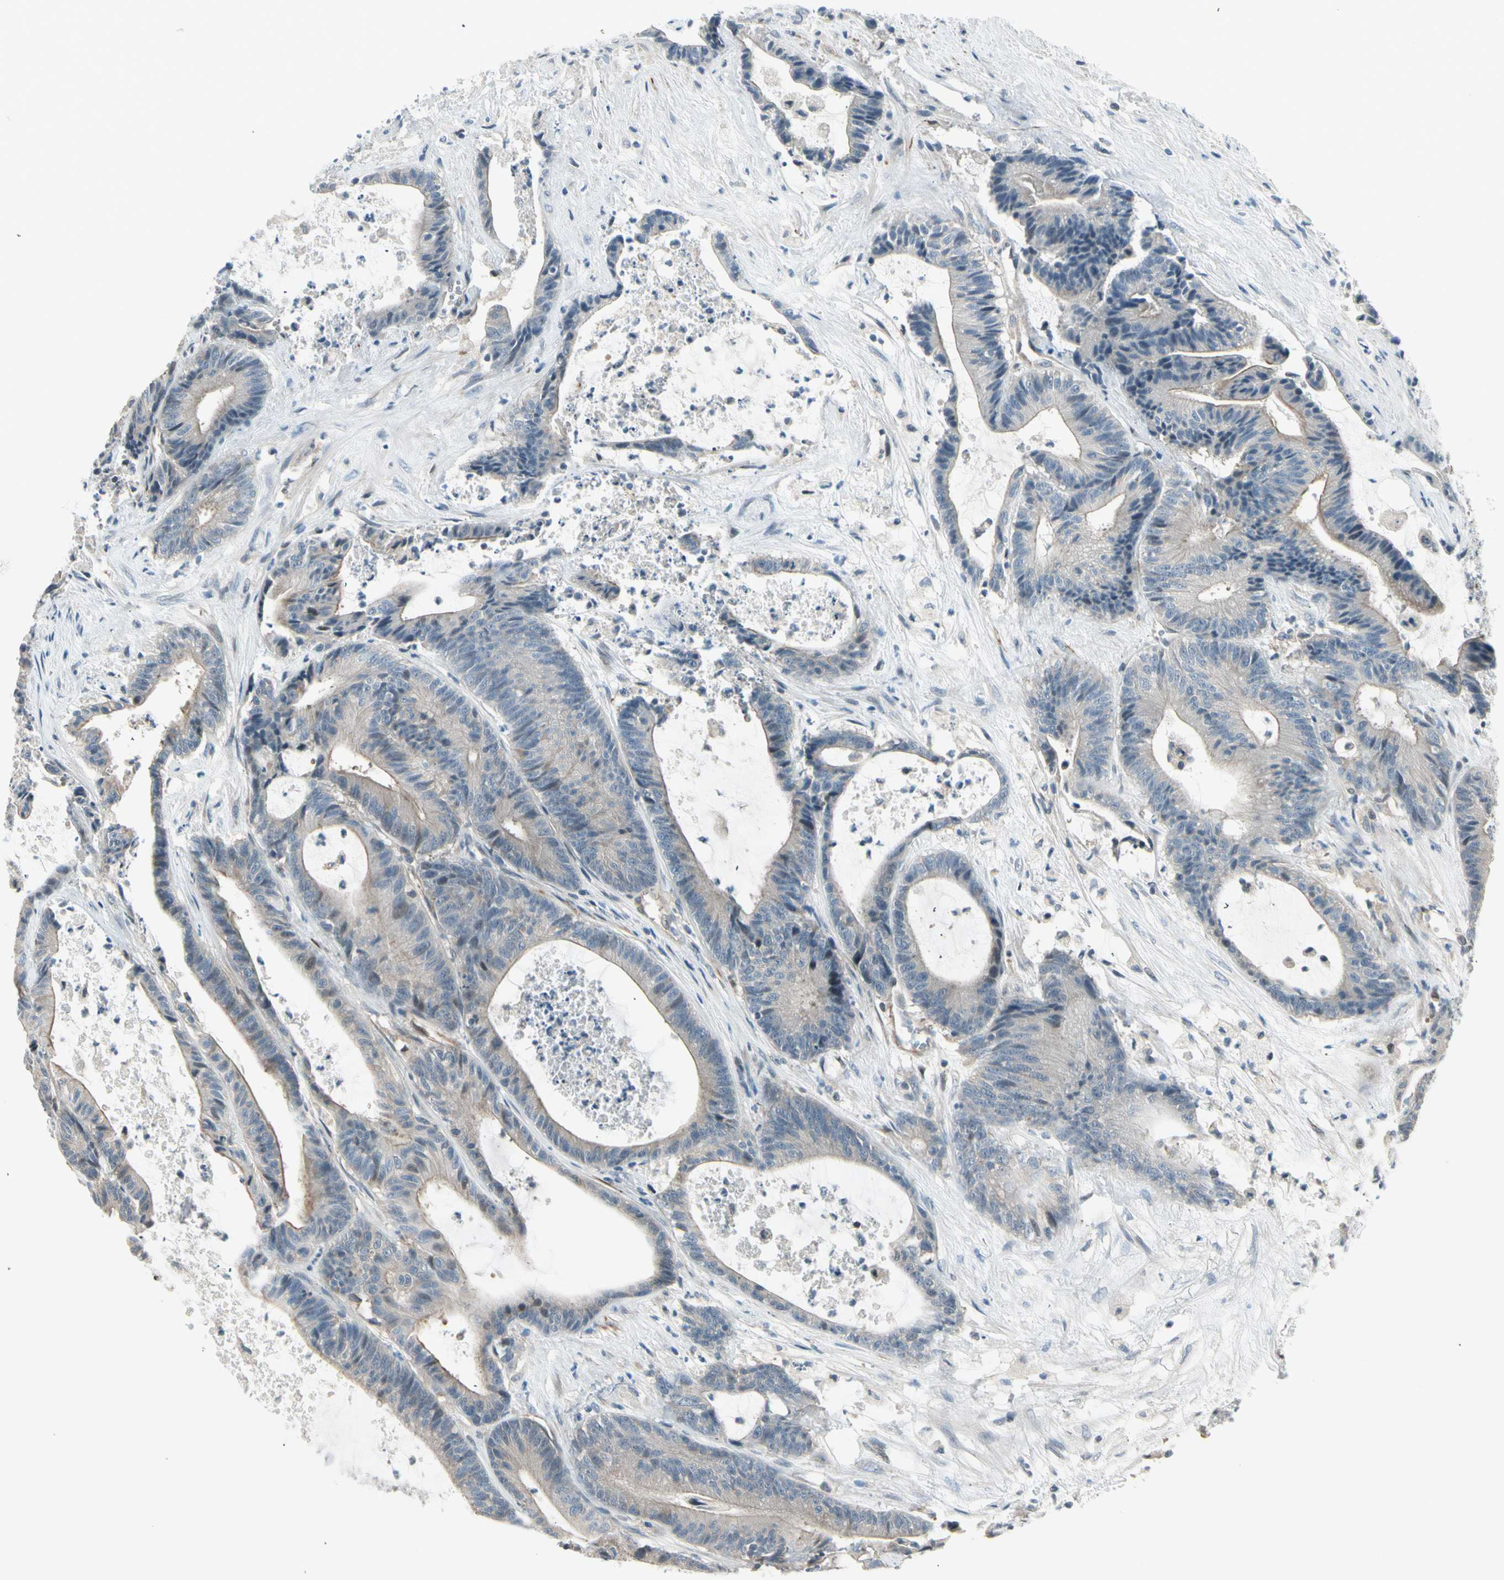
{"staining": {"intensity": "weak", "quantity": ">75%", "location": "cytoplasmic/membranous"}, "tissue": "colorectal cancer", "cell_type": "Tumor cells", "image_type": "cancer", "snomed": [{"axis": "morphology", "description": "Adenocarcinoma, NOS"}, {"axis": "topography", "description": "Colon"}], "caption": "This image displays IHC staining of human adenocarcinoma (colorectal), with low weak cytoplasmic/membranous staining in about >75% of tumor cells.", "gene": "SVBP", "patient": {"sex": "female", "age": 84}}